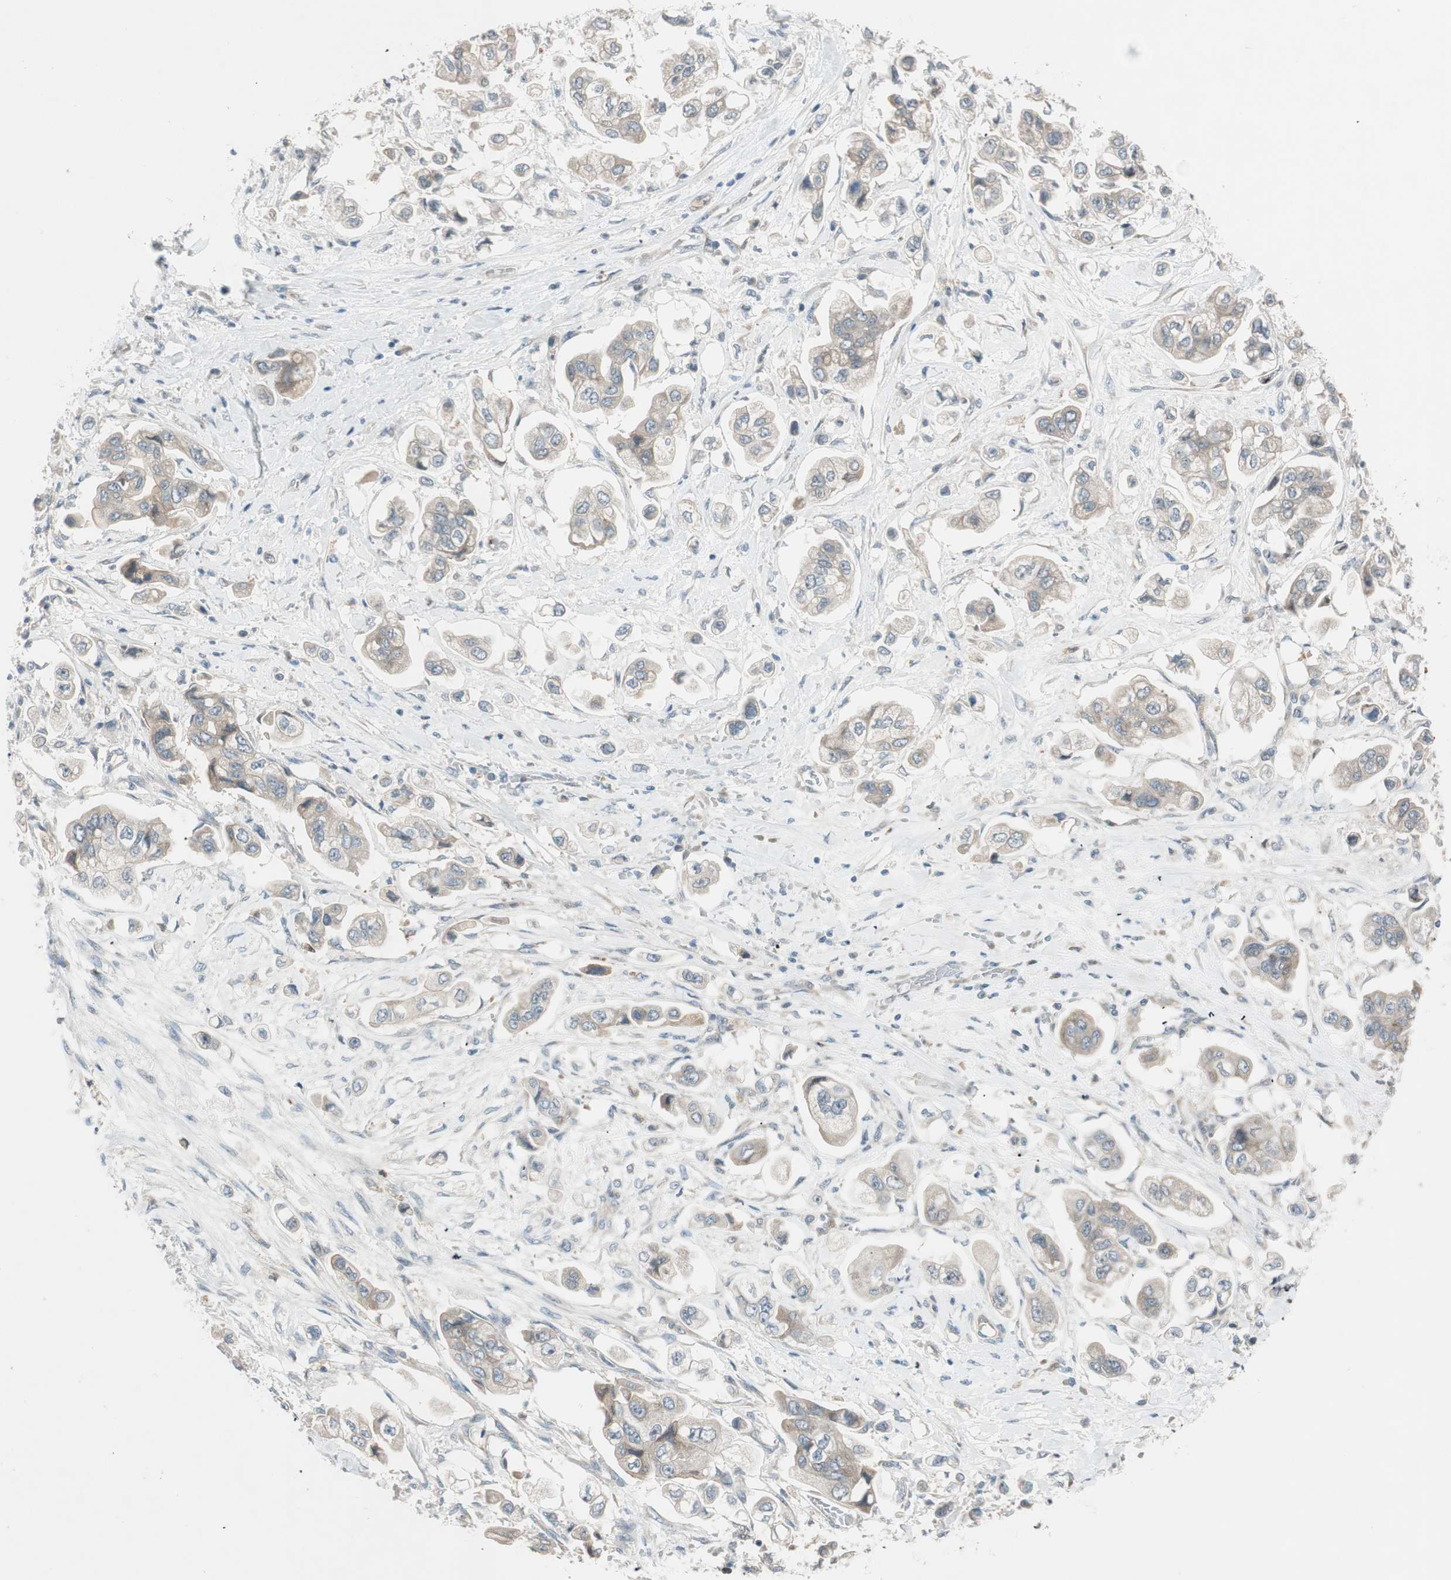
{"staining": {"intensity": "weak", "quantity": ">75%", "location": "cytoplasmic/membranous"}, "tissue": "stomach cancer", "cell_type": "Tumor cells", "image_type": "cancer", "snomed": [{"axis": "morphology", "description": "Adenocarcinoma, NOS"}, {"axis": "topography", "description": "Stomach"}], "caption": "A photomicrograph of stomach adenocarcinoma stained for a protein exhibits weak cytoplasmic/membranous brown staining in tumor cells.", "gene": "CGRRF1", "patient": {"sex": "male", "age": 62}}